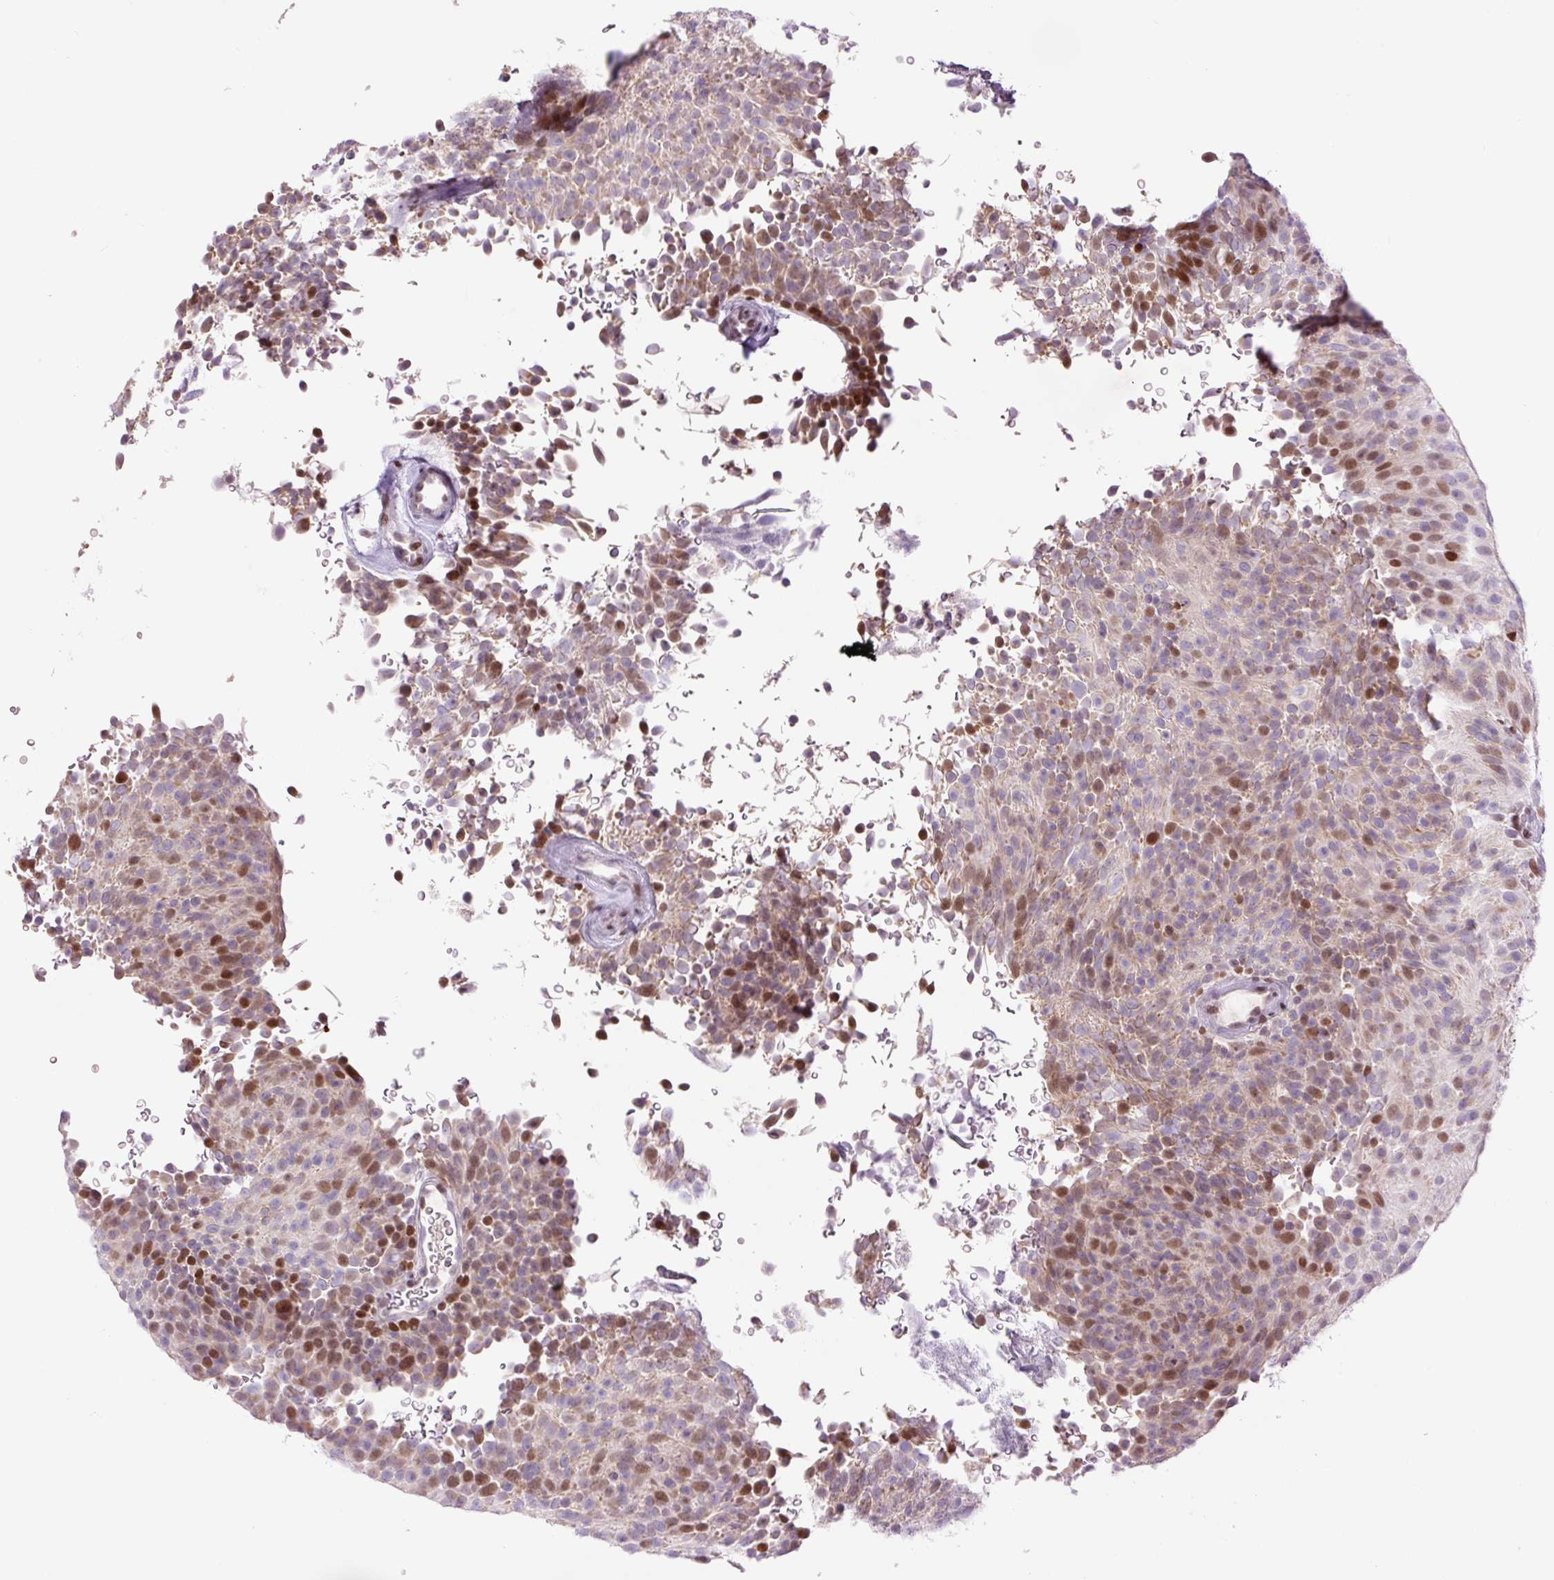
{"staining": {"intensity": "moderate", "quantity": ">75%", "location": "cytoplasmic/membranous,nuclear"}, "tissue": "urothelial cancer", "cell_type": "Tumor cells", "image_type": "cancer", "snomed": [{"axis": "morphology", "description": "Urothelial carcinoma, Low grade"}, {"axis": "topography", "description": "Urinary bladder"}], "caption": "The immunohistochemical stain shows moderate cytoplasmic/membranous and nuclear expression in tumor cells of low-grade urothelial carcinoma tissue.", "gene": "TMEM177", "patient": {"sex": "male", "age": 78}}